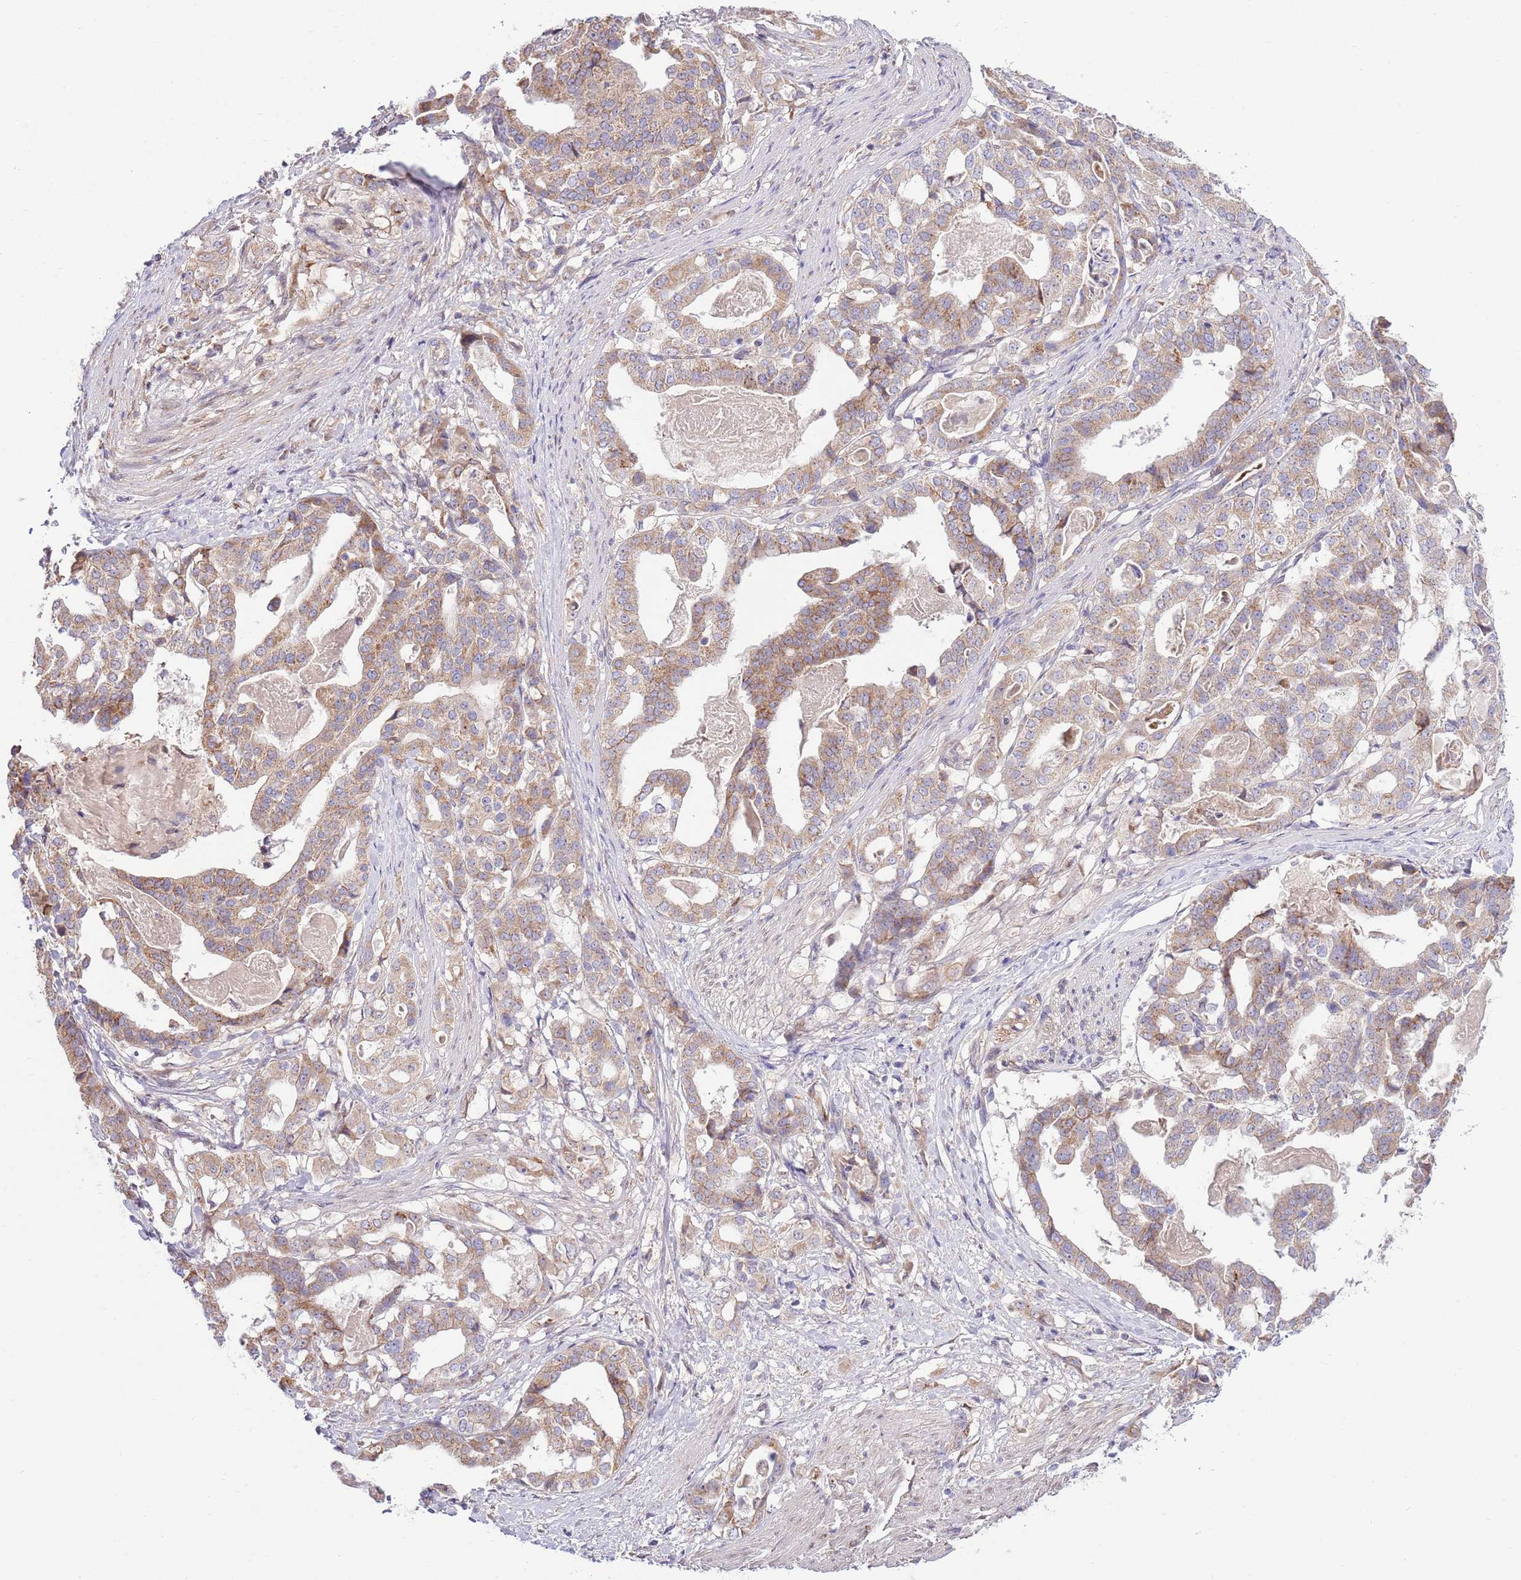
{"staining": {"intensity": "moderate", "quantity": ">75%", "location": "cytoplasmic/membranous"}, "tissue": "stomach cancer", "cell_type": "Tumor cells", "image_type": "cancer", "snomed": [{"axis": "morphology", "description": "Adenocarcinoma, NOS"}, {"axis": "topography", "description": "Stomach"}], "caption": "There is medium levels of moderate cytoplasmic/membranous expression in tumor cells of adenocarcinoma (stomach), as demonstrated by immunohistochemical staining (brown color).", "gene": "ARL2BP", "patient": {"sex": "male", "age": 48}}